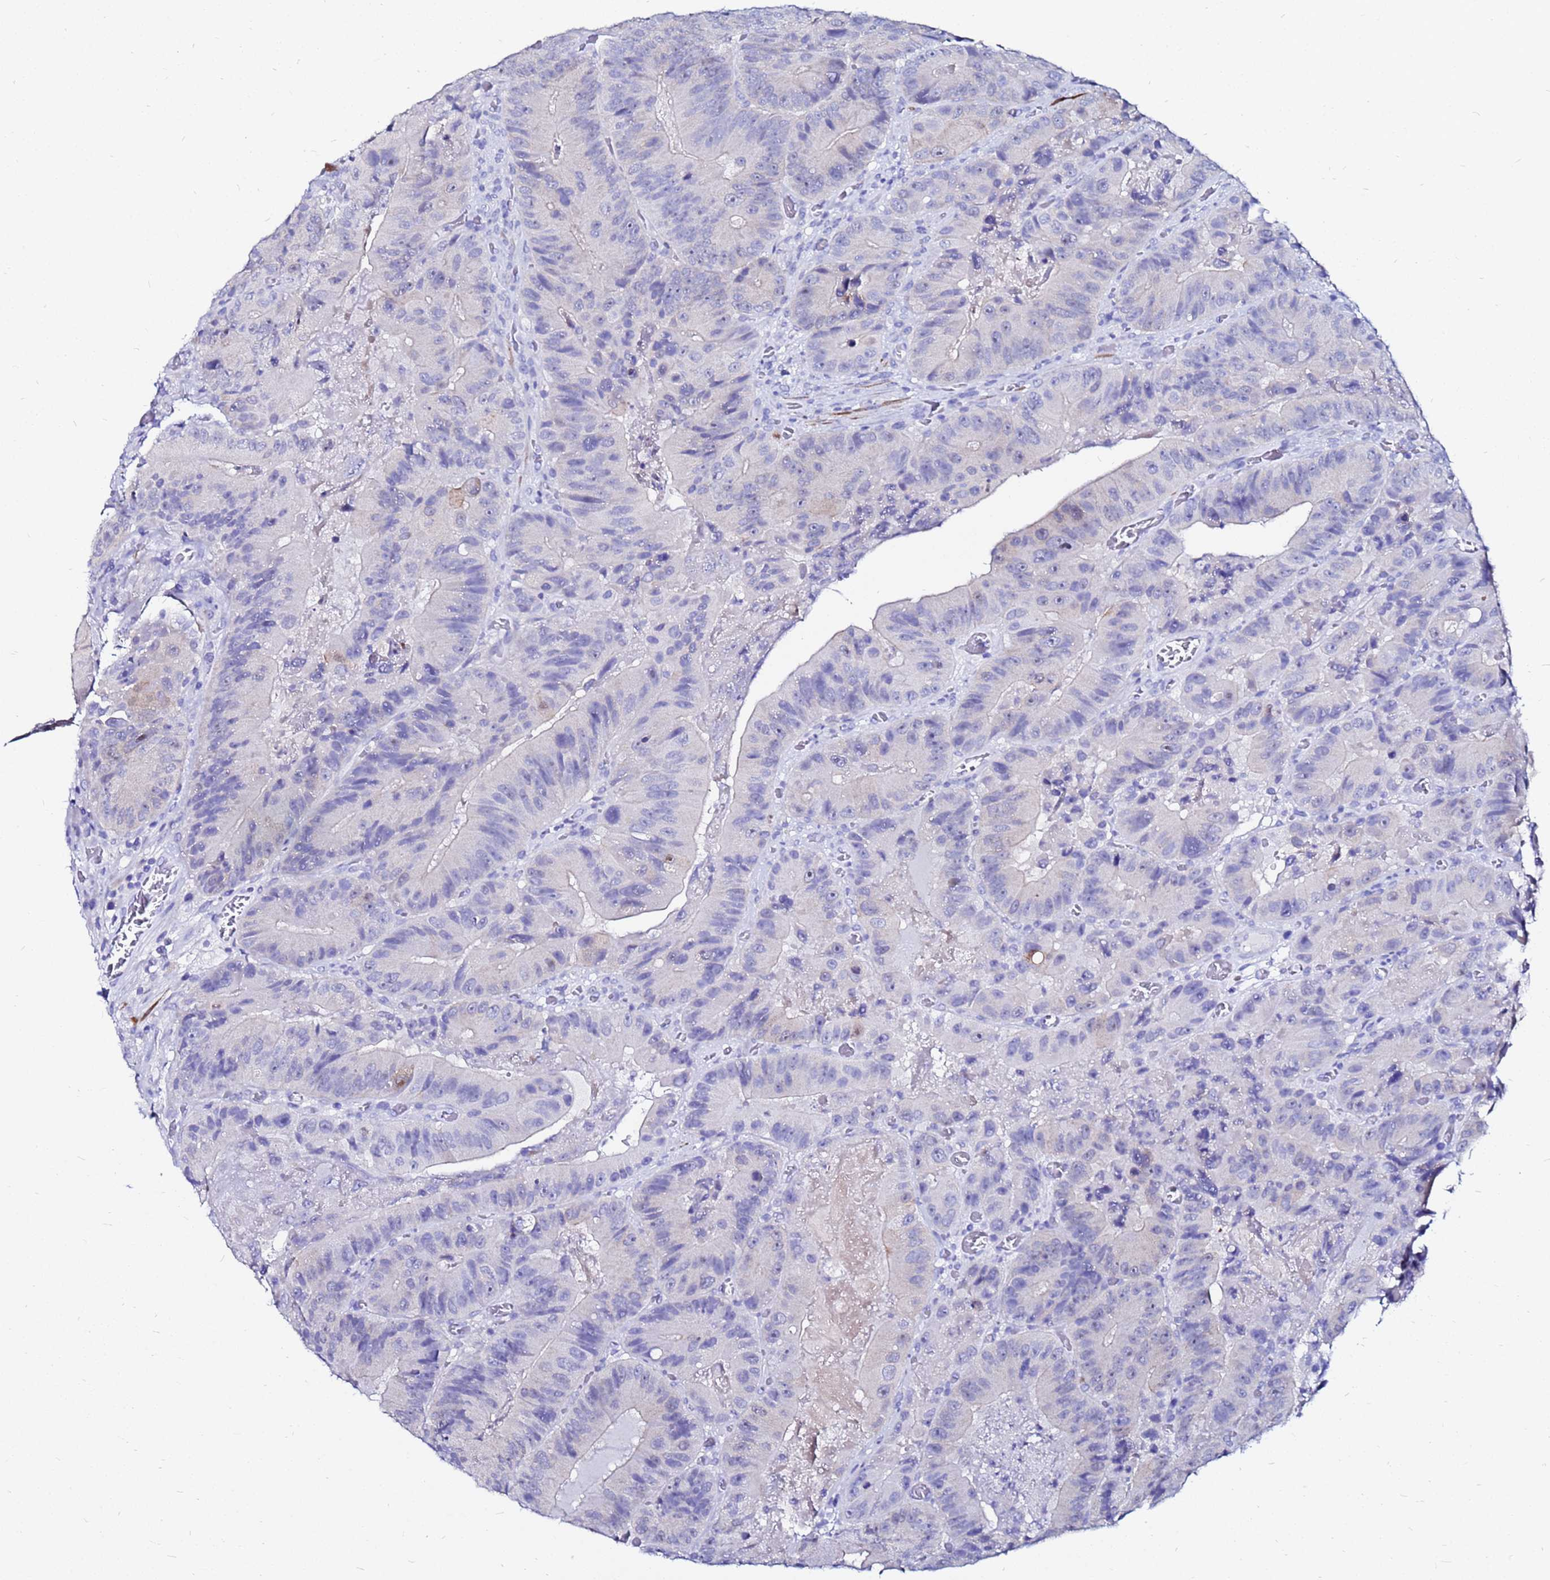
{"staining": {"intensity": "negative", "quantity": "none", "location": "none"}, "tissue": "colorectal cancer", "cell_type": "Tumor cells", "image_type": "cancer", "snomed": [{"axis": "morphology", "description": "Adenocarcinoma, NOS"}, {"axis": "topography", "description": "Colon"}], "caption": "IHC micrograph of human colorectal cancer stained for a protein (brown), which shows no positivity in tumor cells.", "gene": "PPP1R14C", "patient": {"sex": "female", "age": 86}}